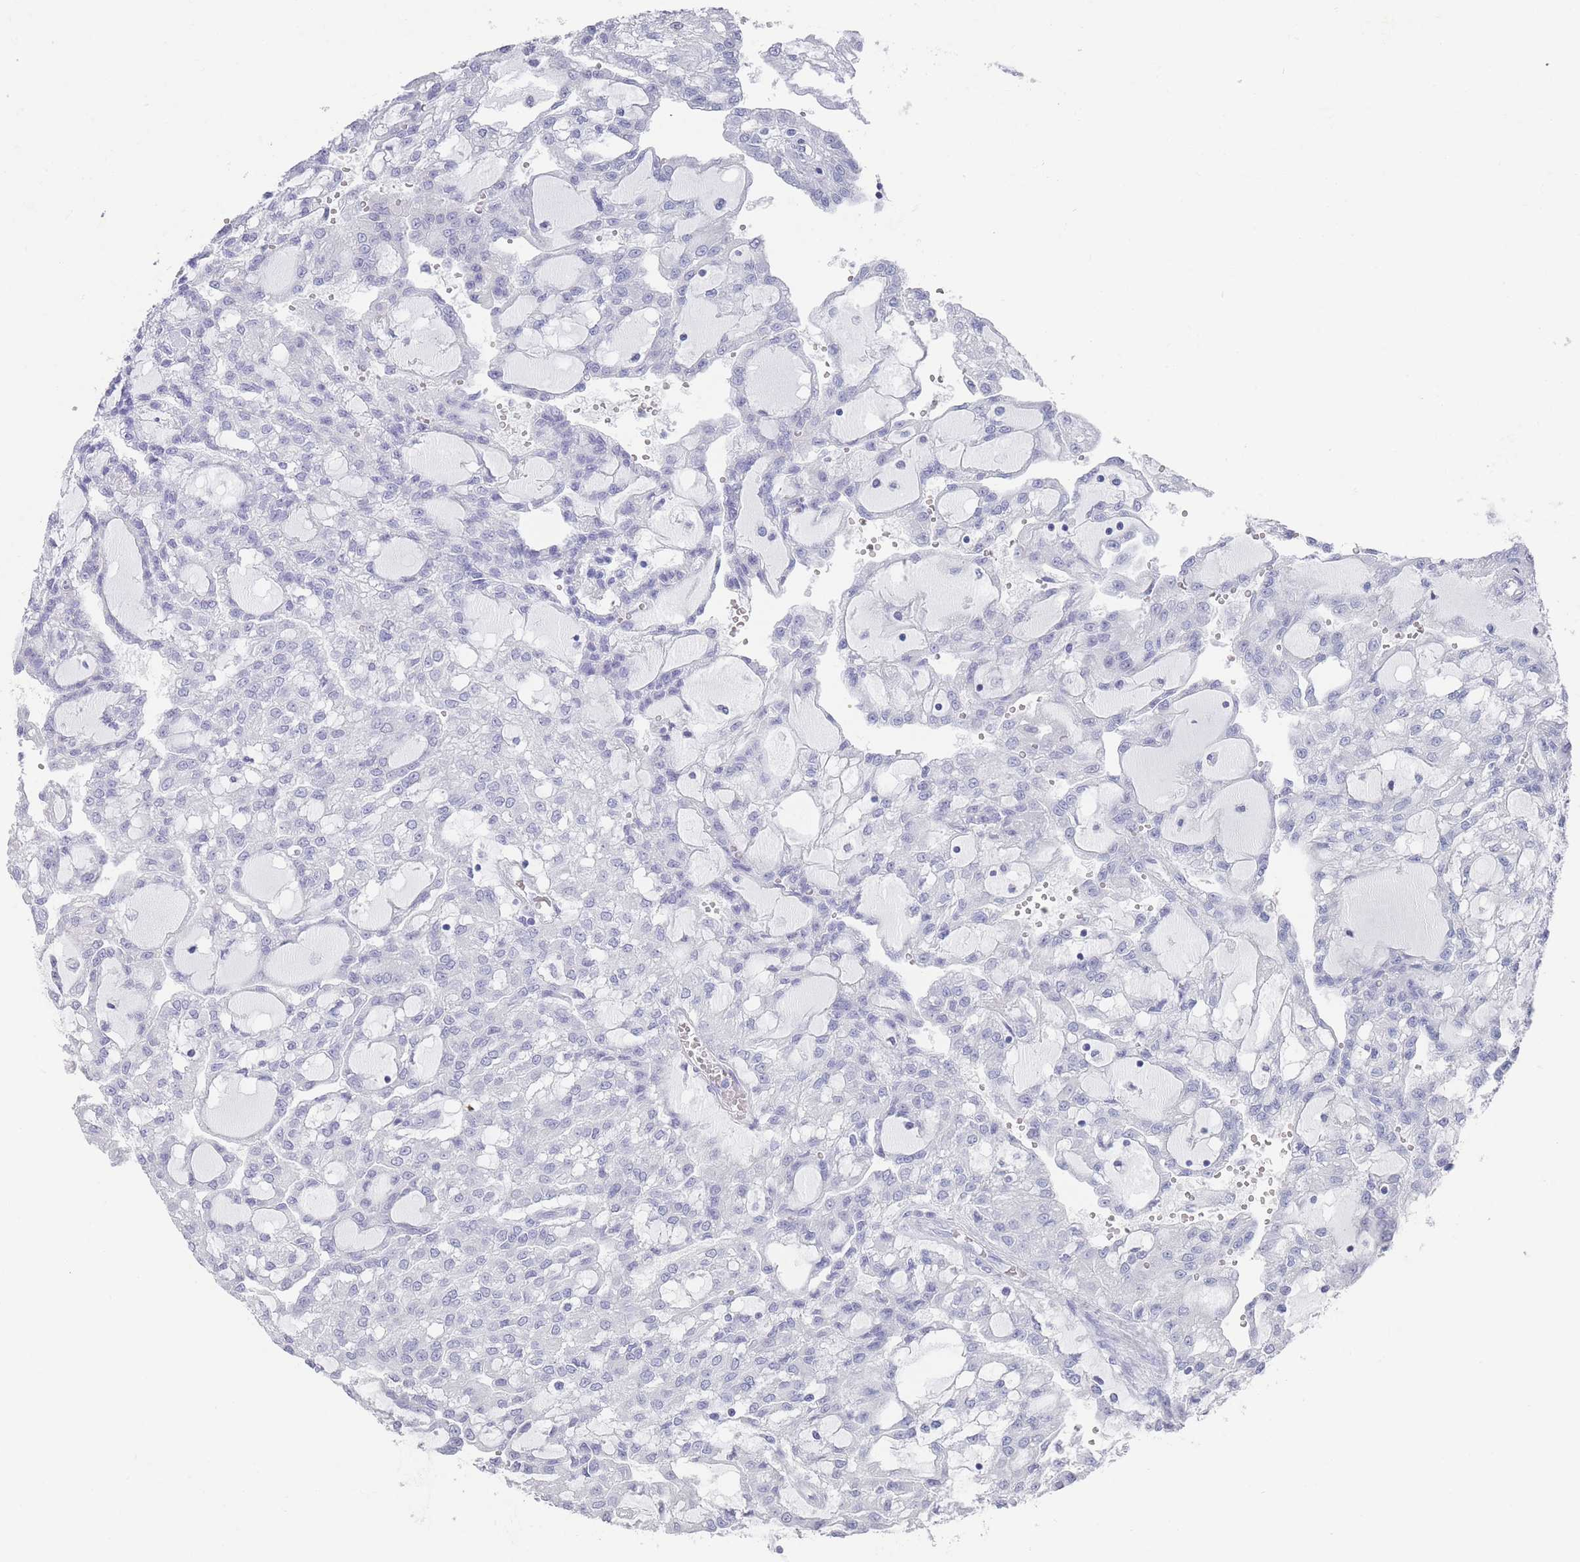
{"staining": {"intensity": "negative", "quantity": "none", "location": "none"}, "tissue": "renal cancer", "cell_type": "Tumor cells", "image_type": "cancer", "snomed": [{"axis": "morphology", "description": "Adenocarcinoma, NOS"}, {"axis": "topography", "description": "Kidney"}], "caption": "A micrograph of human adenocarcinoma (renal) is negative for staining in tumor cells. (IHC, brightfield microscopy, high magnification).", "gene": "RAB2B", "patient": {"sex": "male", "age": 63}}